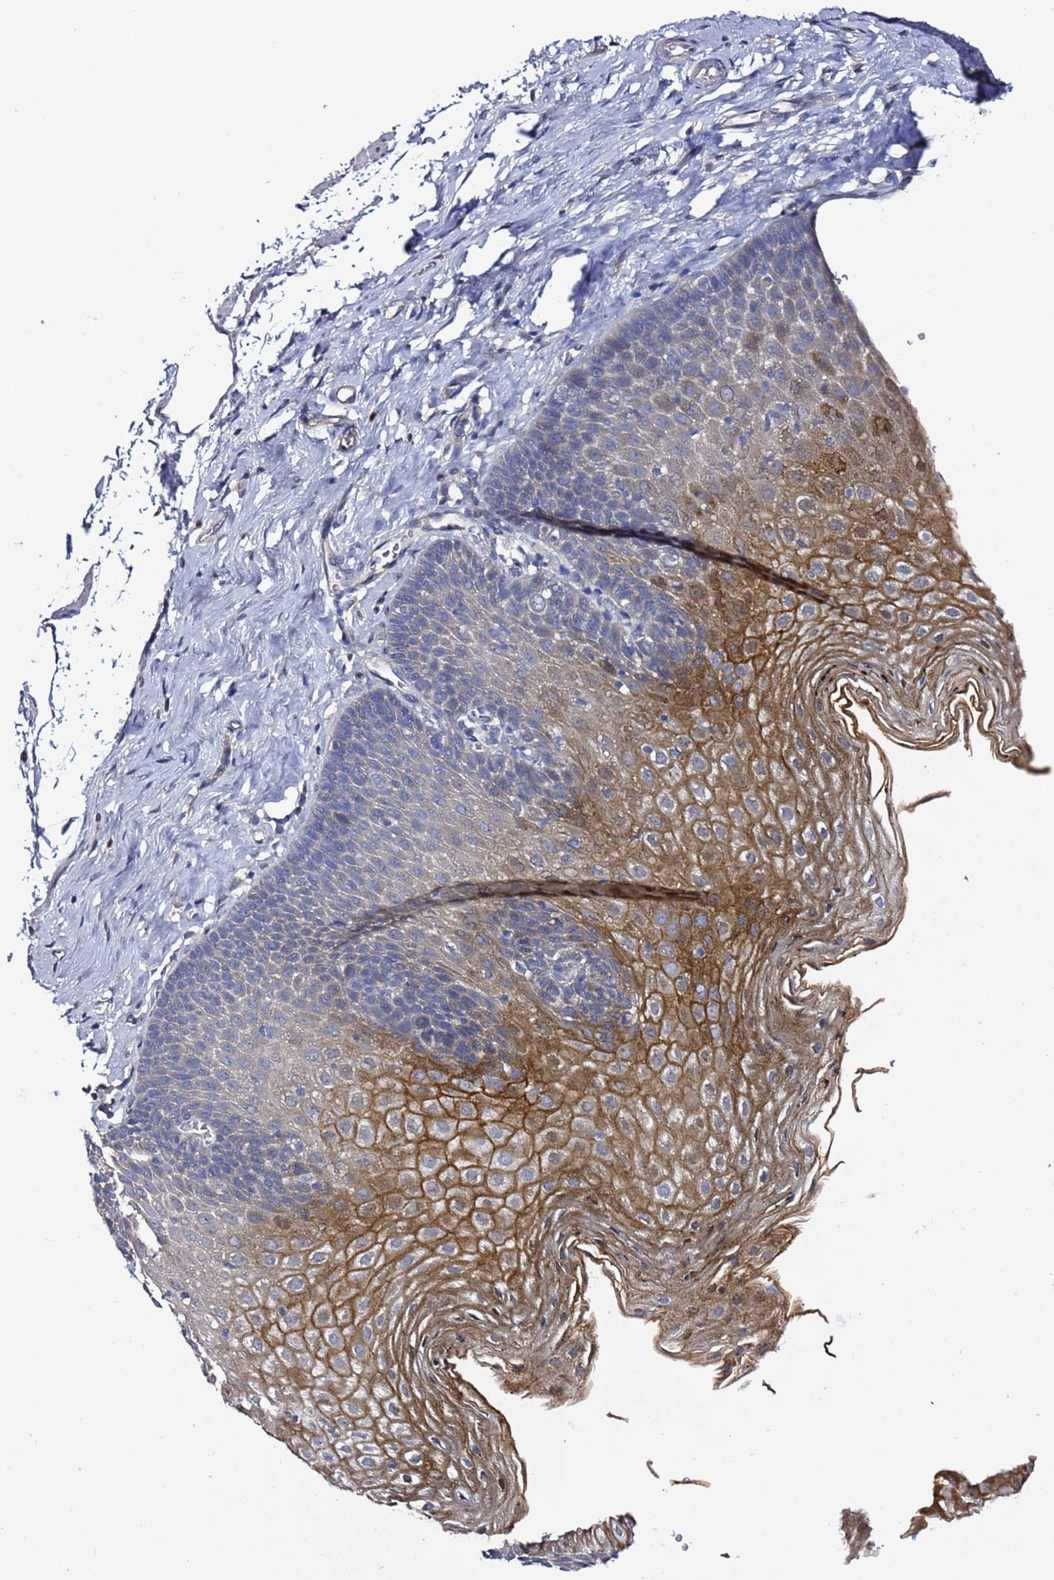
{"staining": {"intensity": "moderate", "quantity": "25%-75%", "location": "cytoplasmic/membranous"}, "tissue": "esophagus", "cell_type": "Squamous epithelial cells", "image_type": "normal", "snomed": [{"axis": "morphology", "description": "Normal tissue, NOS"}, {"axis": "topography", "description": "Esophagus"}], "caption": "Esophagus stained for a protein displays moderate cytoplasmic/membranous positivity in squamous epithelial cells. The staining was performed using DAB to visualize the protein expression in brown, while the nuclei were stained in blue with hematoxylin (Magnification: 20x).", "gene": "RABL2A", "patient": {"sex": "female", "age": 61}}